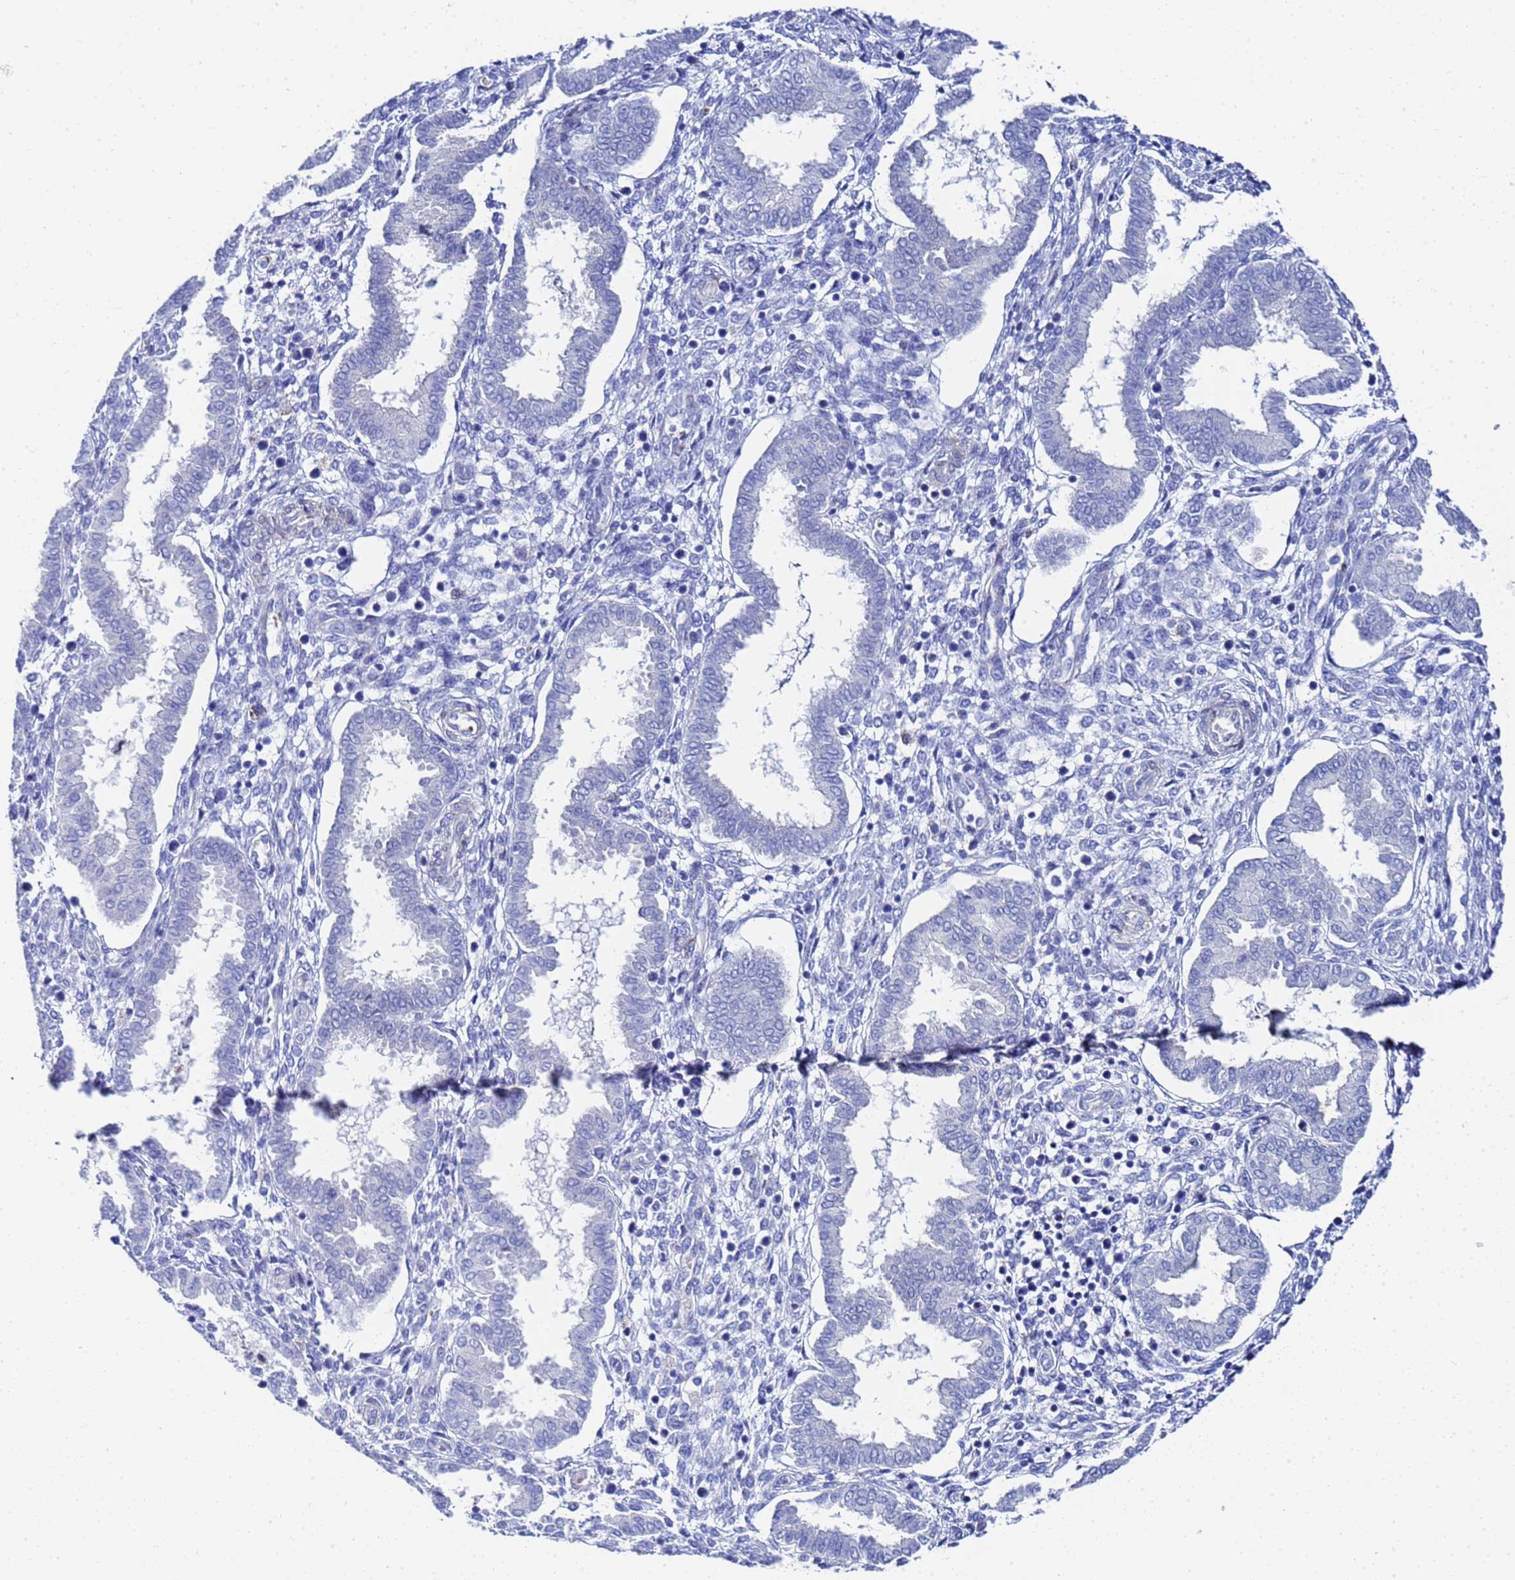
{"staining": {"intensity": "negative", "quantity": "none", "location": "none"}, "tissue": "endometrium", "cell_type": "Cells in endometrial stroma", "image_type": "normal", "snomed": [{"axis": "morphology", "description": "Normal tissue, NOS"}, {"axis": "topography", "description": "Endometrium"}], "caption": "A micrograph of human endometrium is negative for staining in cells in endometrial stroma. (DAB (3,3'-diaminobenzidine) immunohistochemistry, high magnification).", "gene": "ZNF26", "patient": {"sex": "female", "age": 24}}